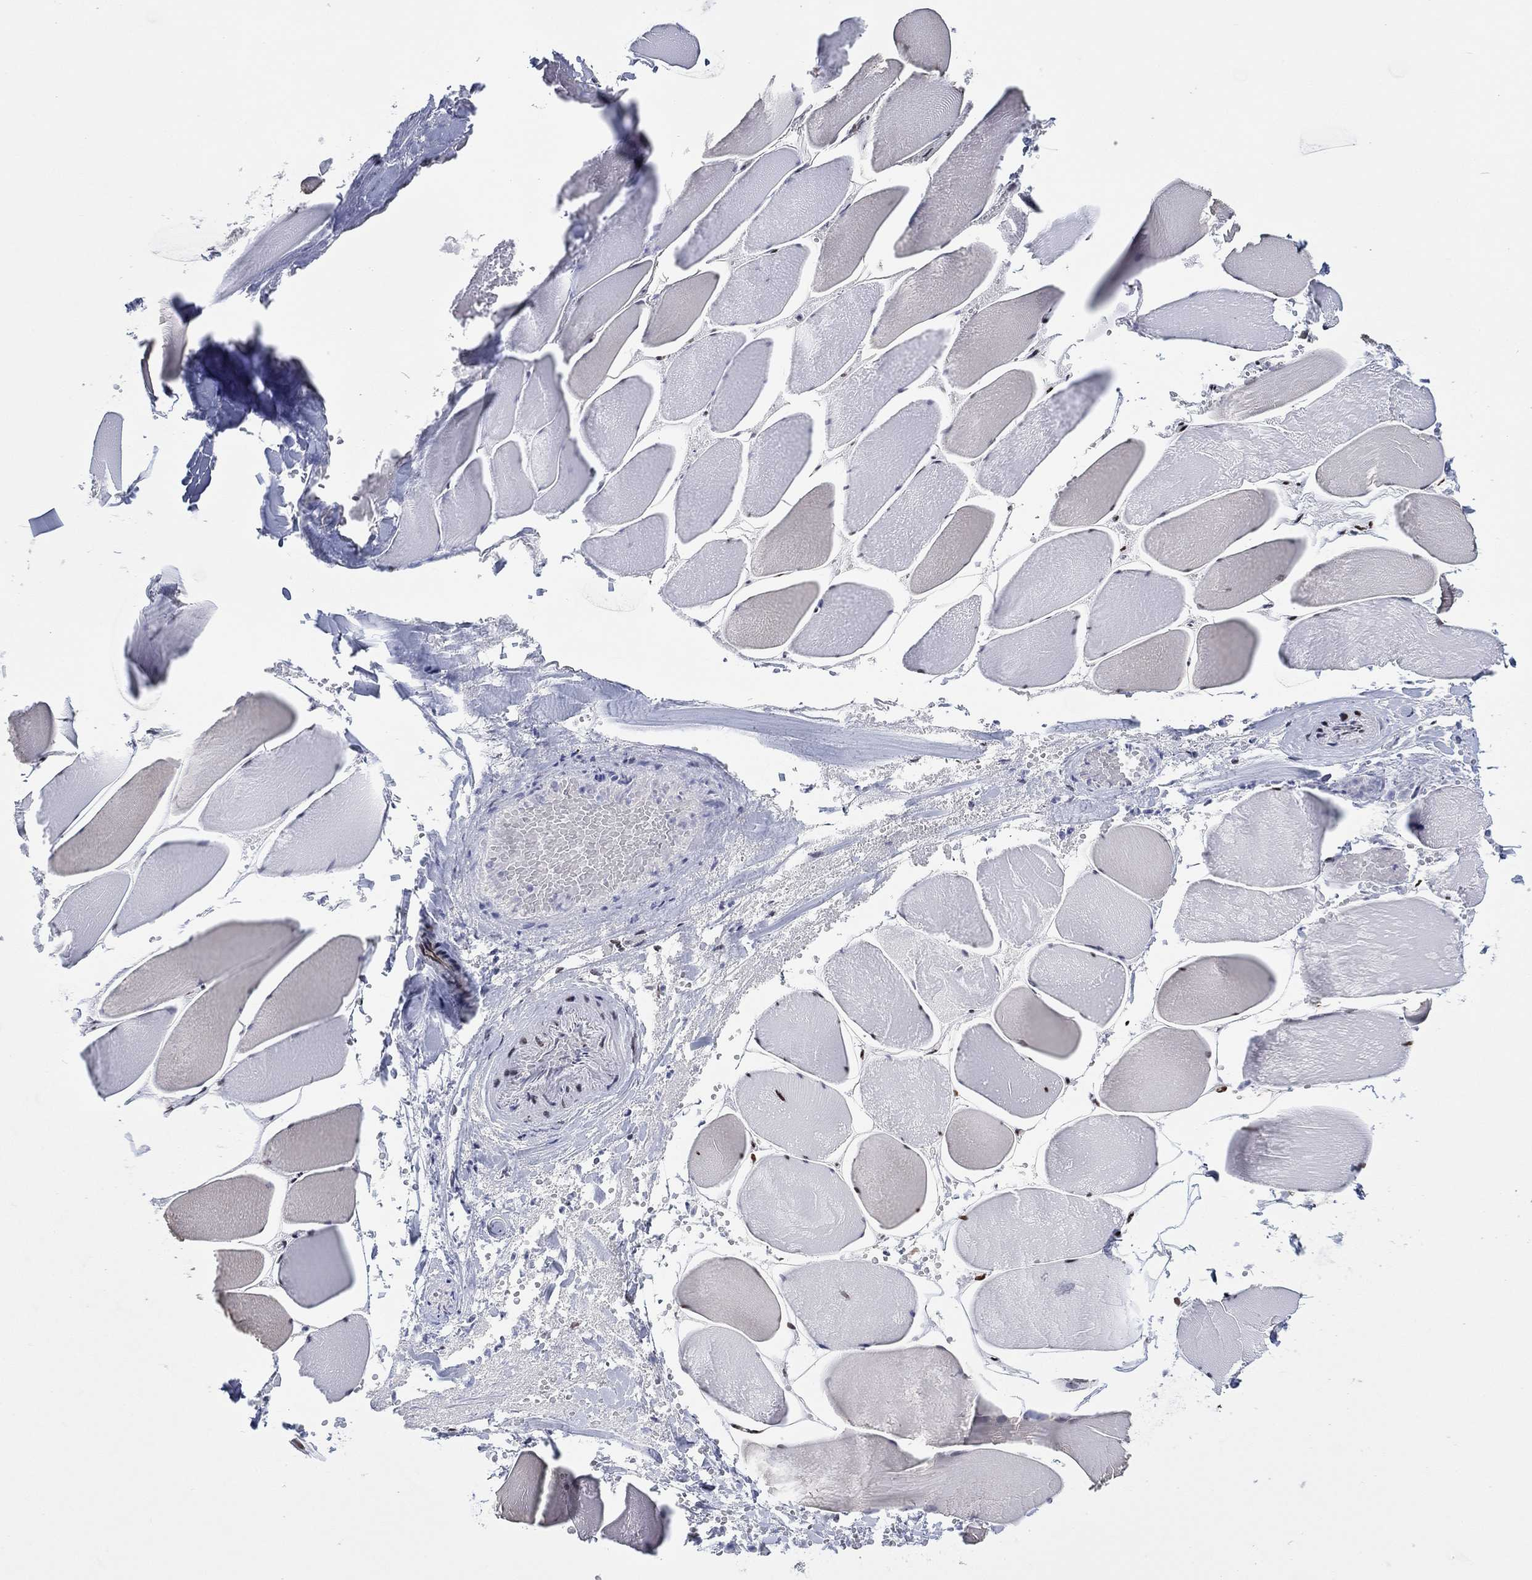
{"staining": {"intensity": "strong", "quantity": "<25%", "location": "nuclear"}, "tissue": "skeletal muscle", "cell_type": "Myocytes", "image_type": "normal", "snomed": [{"axis": "morphology", "description": "Normal tissue, NOS"}, {"axis": "morphology", "description": "Malignant melanoma, Metastatic site"}, {"axis": "topography", "description": "Skeletal muscle"}], "caption": "IHC of benign human skeletal muscle displays medium levels of strong nuclear staining in approximately <25% of myocytes.", "gene": "ZEB1", "patient": {"sex": "male", "age": 50}}